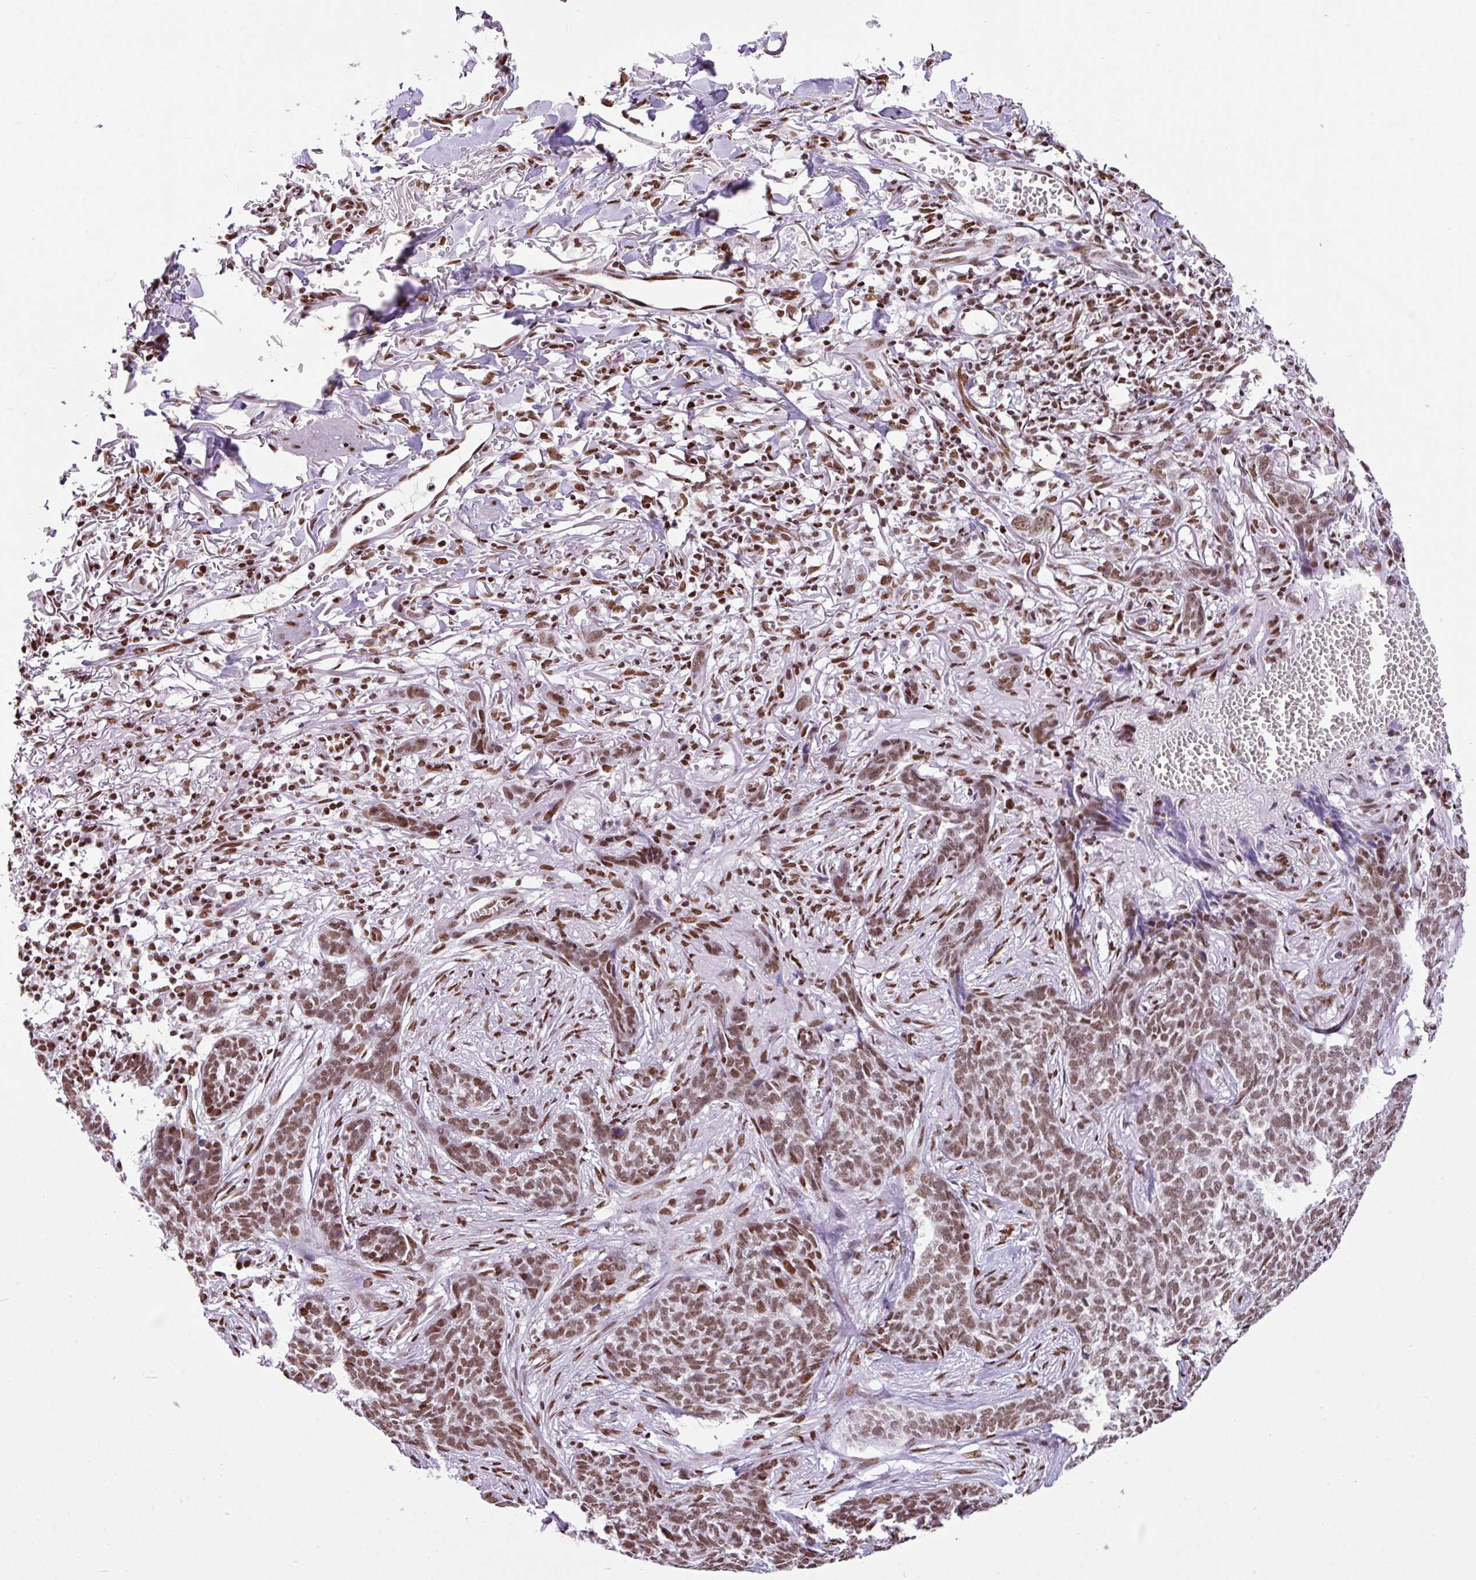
{"staining": {"intensity": "moderate", "quantity": ">75%", "location": "nuclear"}, "tissue": "skin cancer", "cell_type": "Tumor cells", "image_type": "cancer", "snomed": [{"axis": "morphology", "description": "Basal cell carcinoma"}, {"axis": "topography", "description": "Skin"}], "caption": "Basal cell carcinoma (skin) tissue reveals moderate nuclear staining in approximately >75% of tumor cells", "gene": "RARG", "patient": {"sex": "male", "age": 85}}